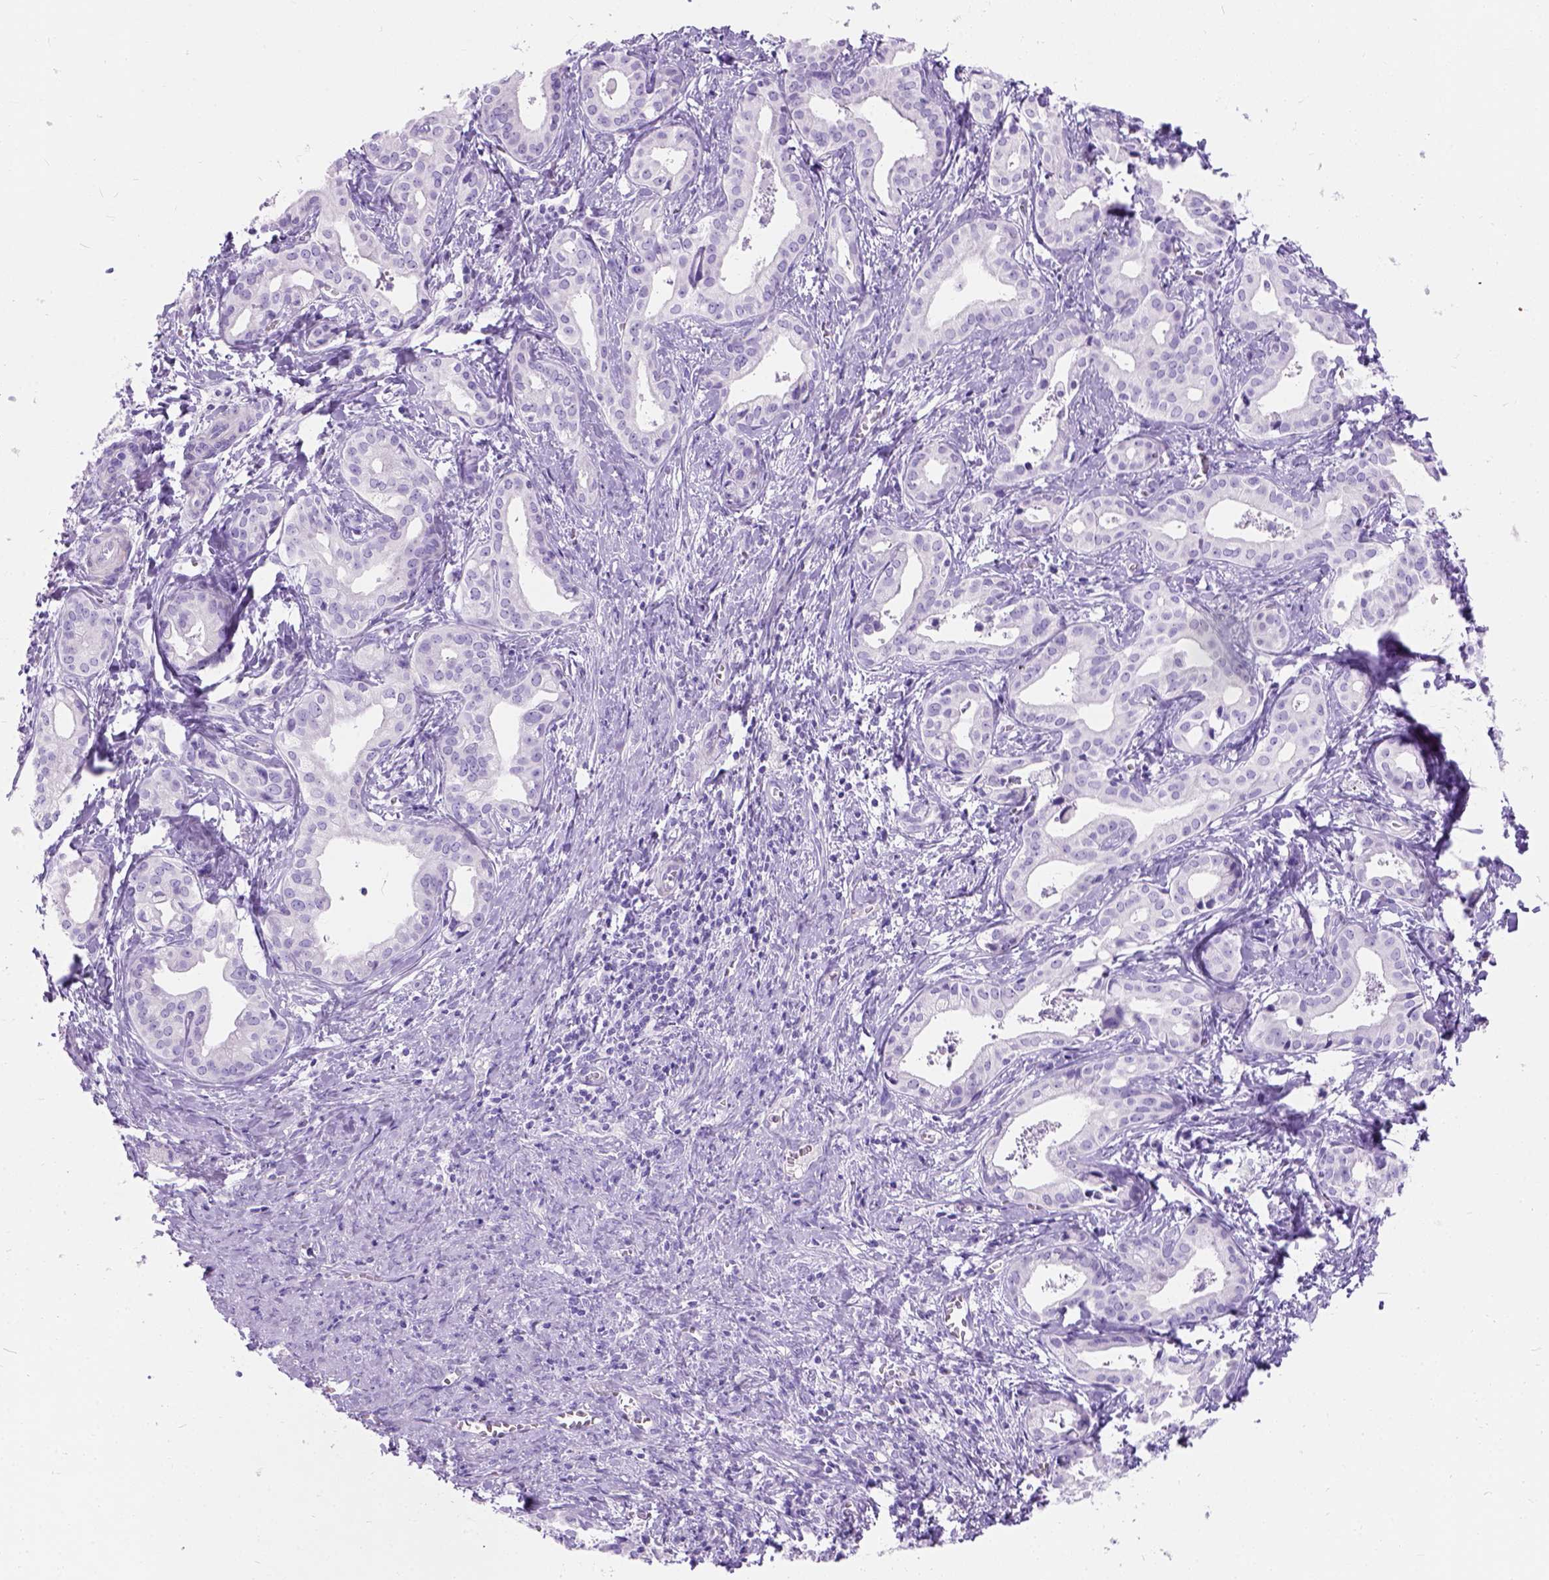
{"staining": {"intensity": "negative", "quantity": "none", "location": "none"}, "tissue": "liver cancer", "cell_type": "Tumor cells", "image_type": "cancer", "snomed": [{"axis": "morphology", "description": "Cholangiocarcinoma"}, {"axis": "topography", "description": "Liver"}], "caption": "High magnification brightfield microscopy of liver cancer (cholangiocarcinoma) stained with DAB (brown) and counterstained with hematoxylin (blue): tumor cells show no significant expression. (DAB (3,3'-diaminobenzidine) IHC with hematoxylin counter stain).", "gene": "C7orf57", "patient": {"sex": "female", "age": 65}}